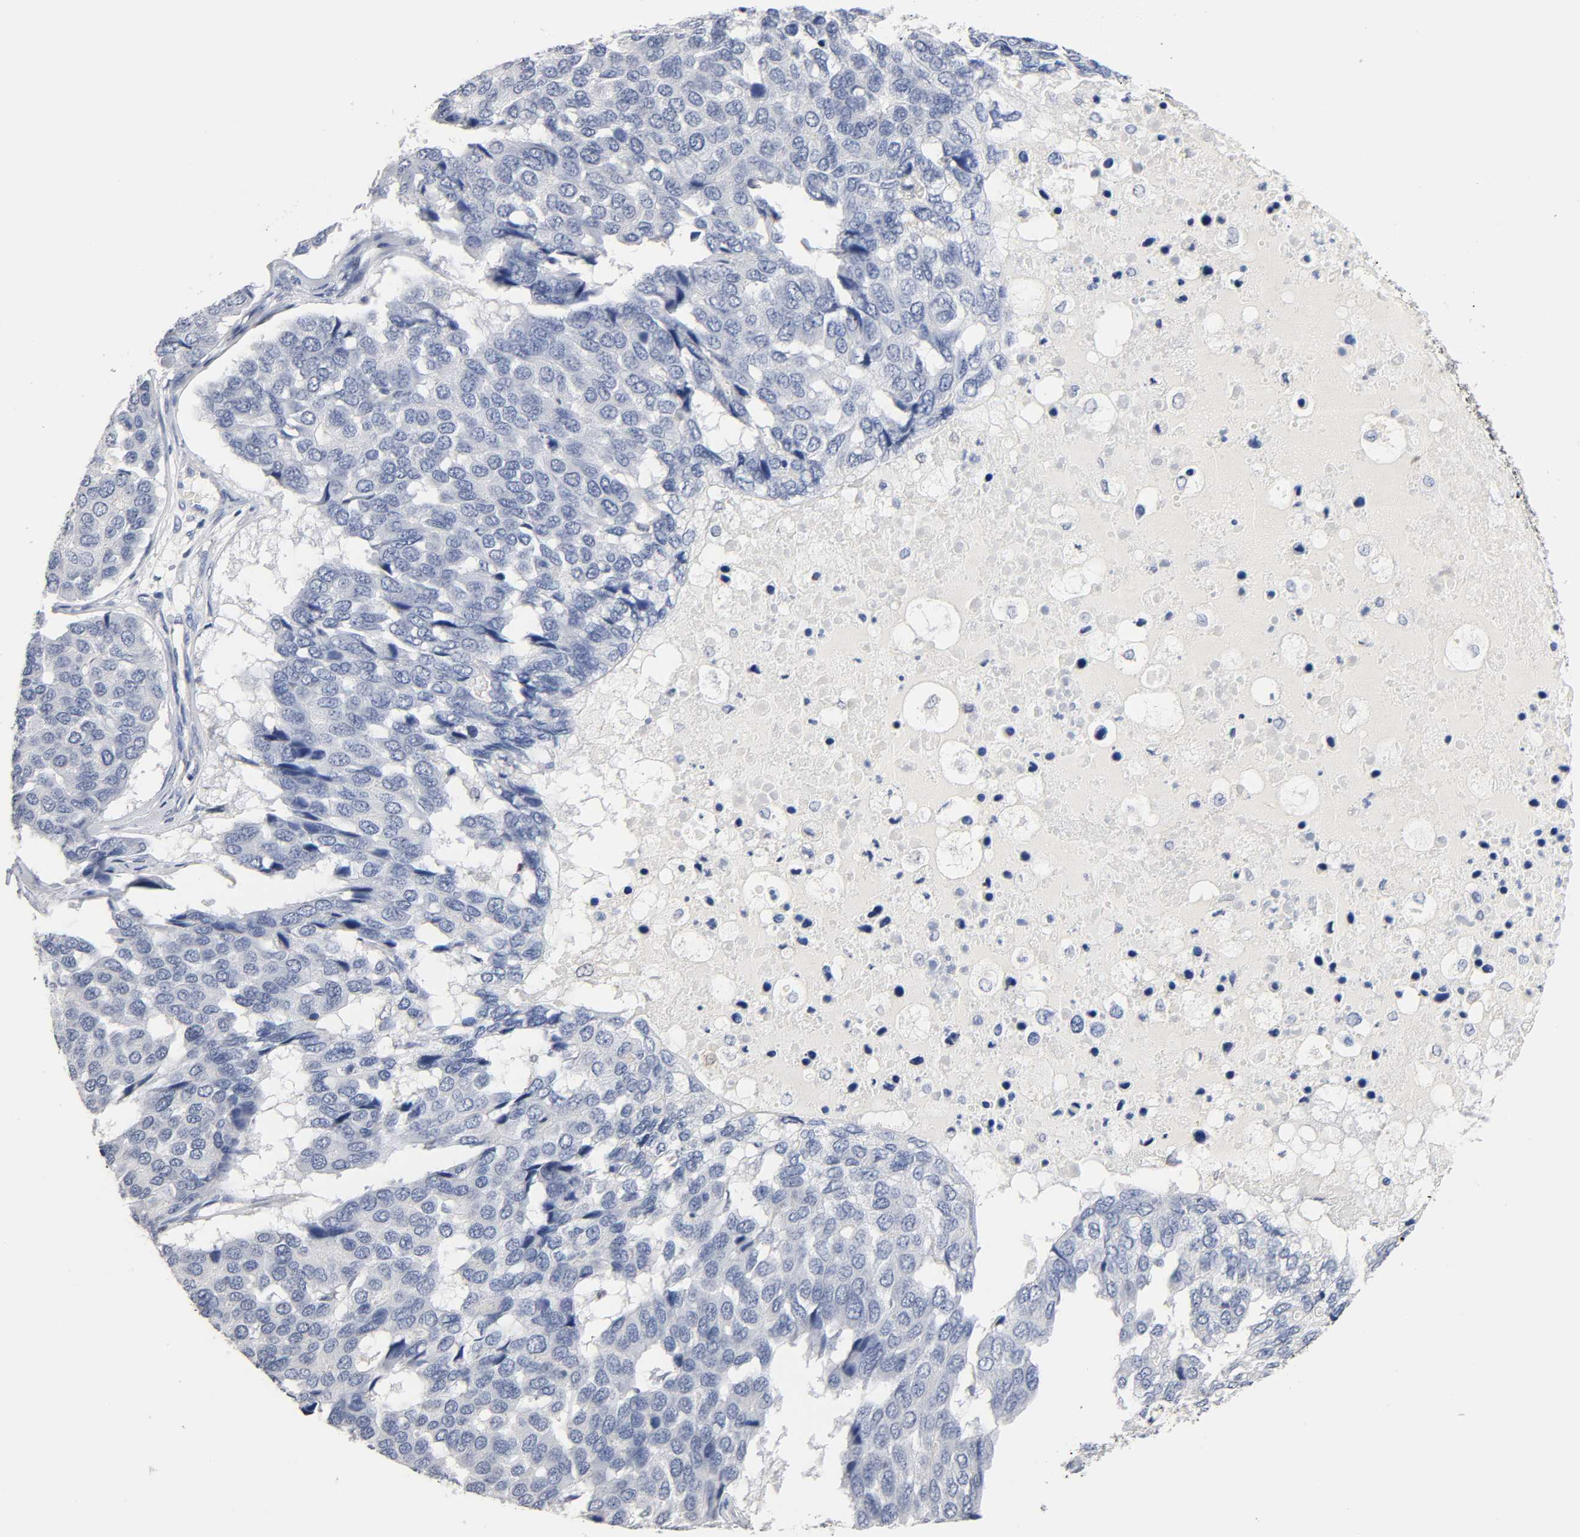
{"staining": {"intensity": "negative", "quantity": "none", "location": "none"}, "tissue": "pancreatic cancer", "cell_type": "Tumor cells", "image_type": "cancer", "snomed": [{"axis": "morphology", "description": "Adenocarcinoma, NOS"}, {"axis": "topography", "description": "Pancreas"}], "caption": "High magnification brightfield microscopy of pancreatic adenocarcinoma stained with DAB (brown) and counterstained with hematoxylin (blue): tumor cells show no significant positivity. (DAB (3,3'-diaminobenzidine) IHC, high magnification).", "gene": "NFATC1", "patient": {"sex": "male", "age": 50}}